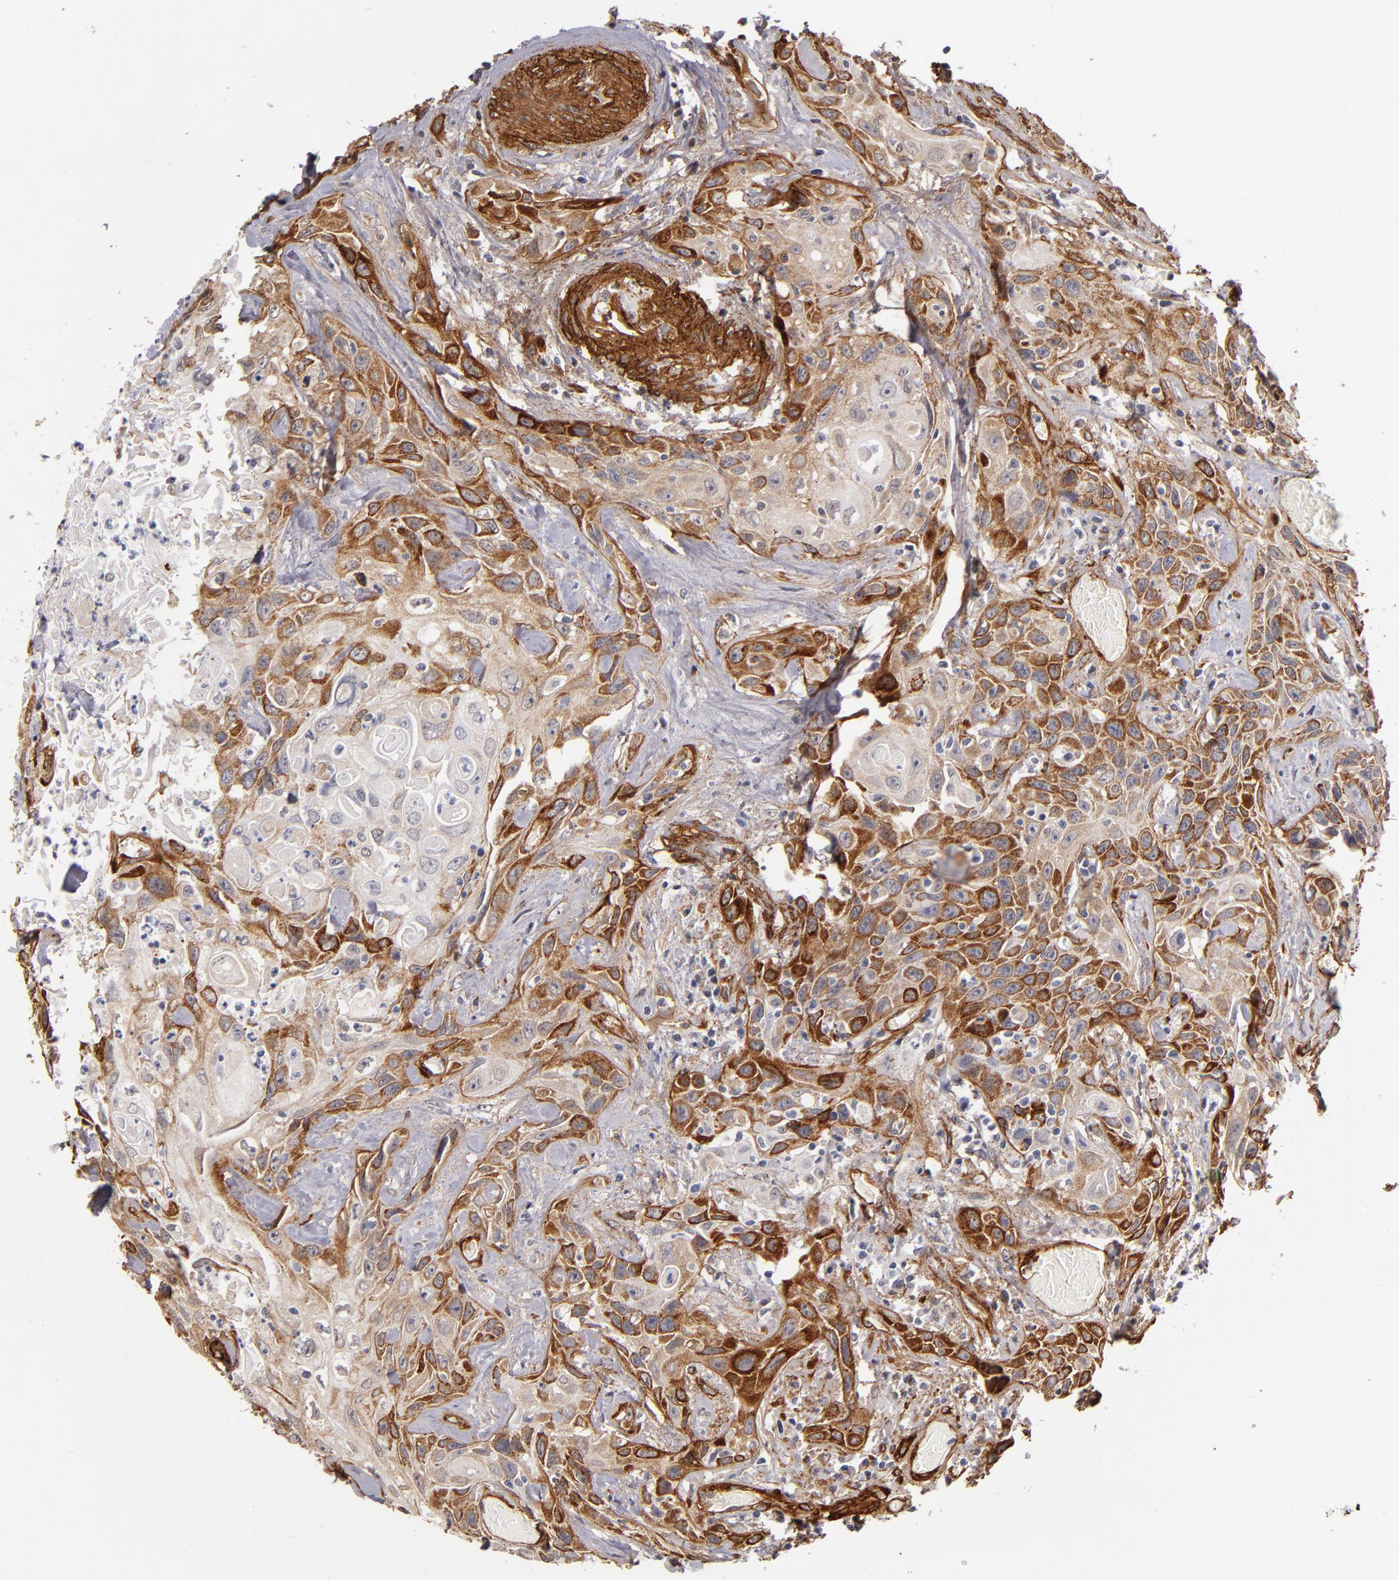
{"staining": {"intensity": "moderate", "quantity": "25%-75%", "location": "cytoplasmic/membranous"}, "tissue": "urothelial cancer", "cell_type": "Tumor cells", "image_type": "cancer", "snomed": [{"axis": "morphology", "description": "Urothelial carcinoma, High grade"}, {"axis": "topography", "description": "Urinary bladder"}], "caption": "Urothelial carcinoma (high-grade) stained with a brown dye exhibits moderate cytoplasmic/membranous positive expression in approximately 25%-75% of tumor cells.", "gene": "LAMC1", "patient": {"sex": "female", "age": 84}}